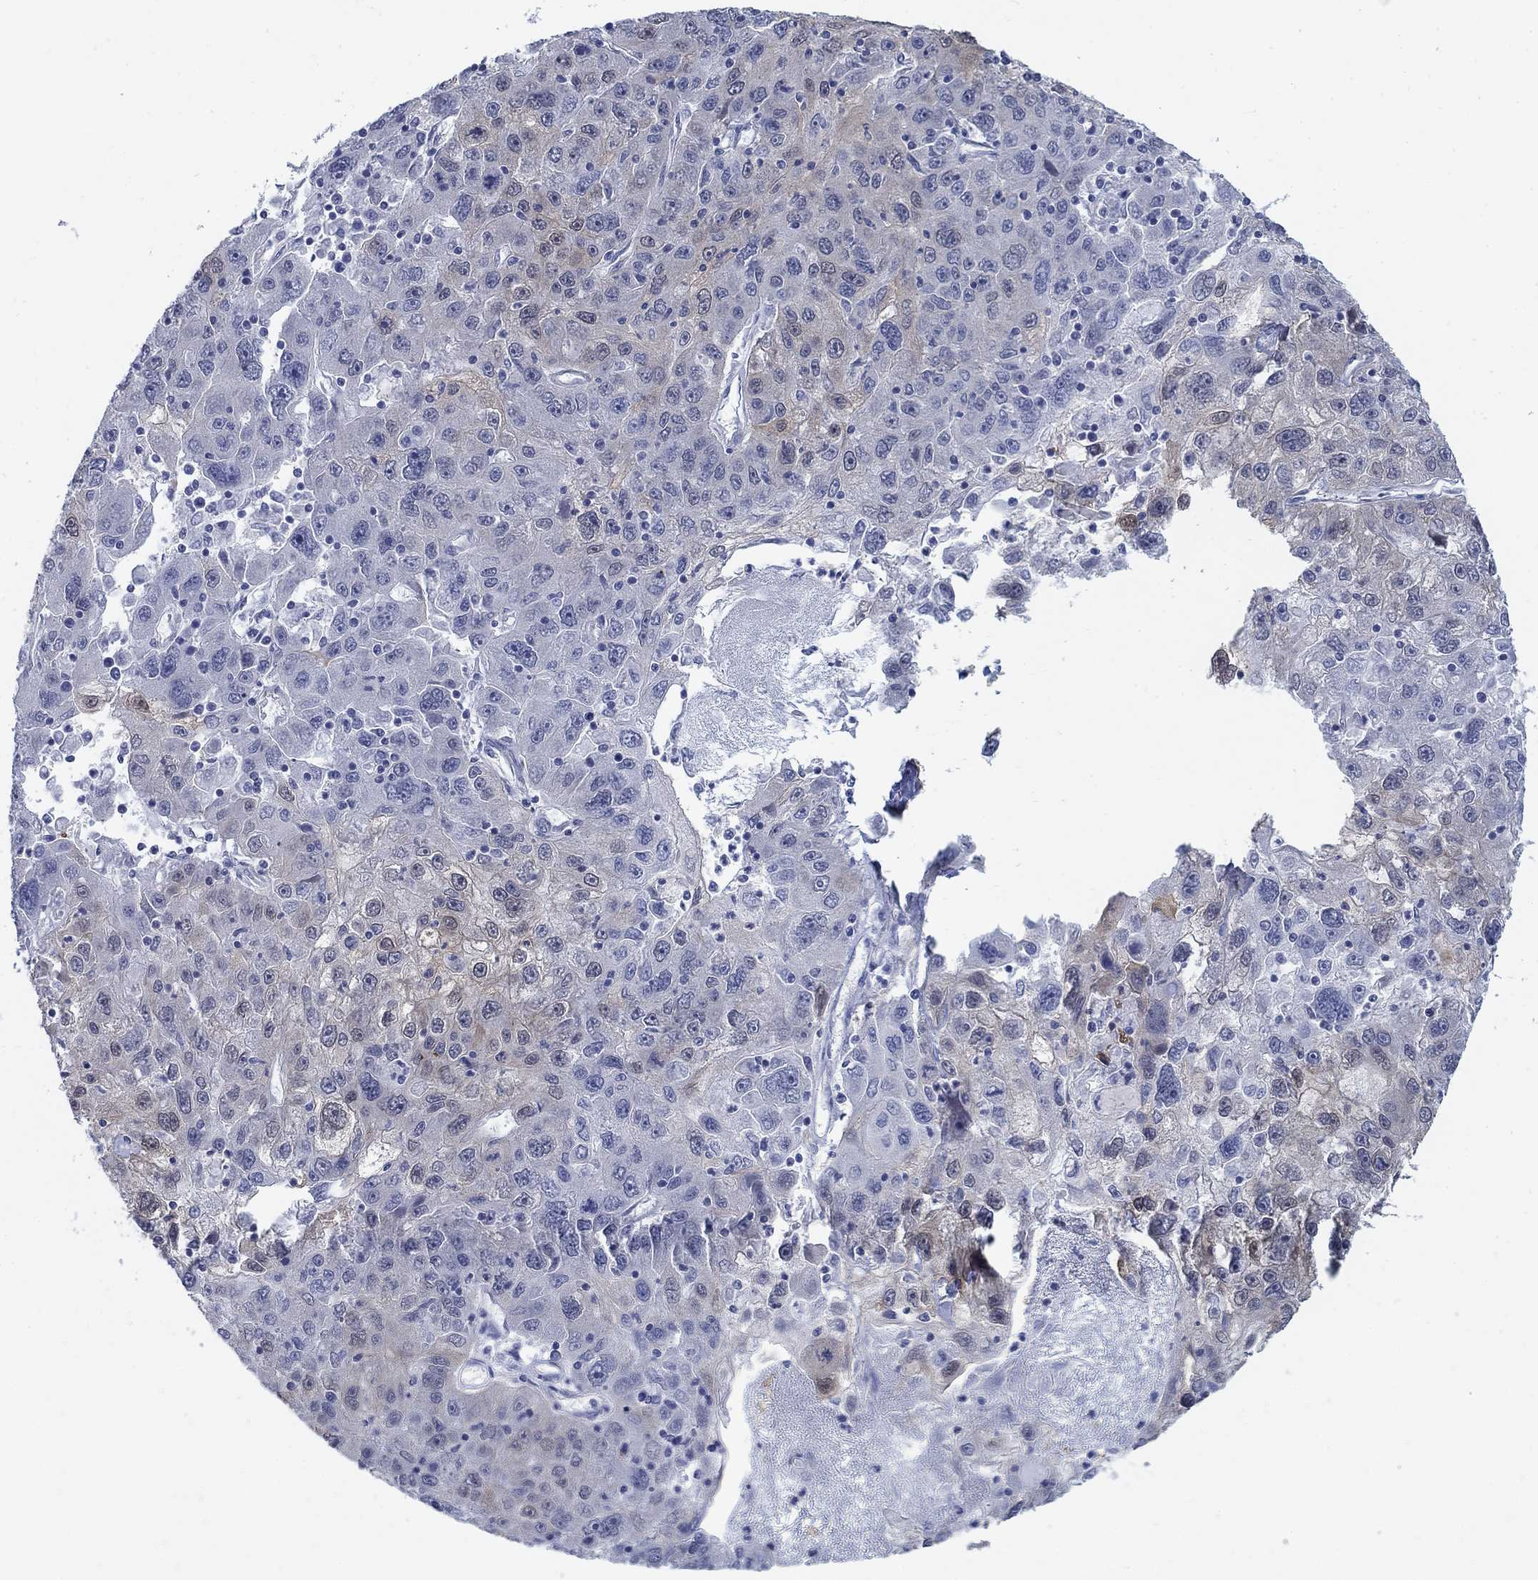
{"staining": {"intensity": "negative", "quantity": "none", "location": "none"}, "tissue": "stomach cancer", "cell_type": "Tumor cells", "image_type": "cancer", "snomed": [{"axis": "morphology", "description": "Adenocarcinoma, NOS"}, {"axis": "topography", "description": "Stomach"}], "caption": "The immunohistochemistry (IHC) image has no significant staining in tumor cells of stomach cancer tissue. (Stains: DAB (3,3'-diaminobenzidine) IHC with hematoxylin counter stain, Microscopy: brightfield microscopy at high magnification).", "gene": "MYO3A", "patient": {"sex": "male", "age": 56}}